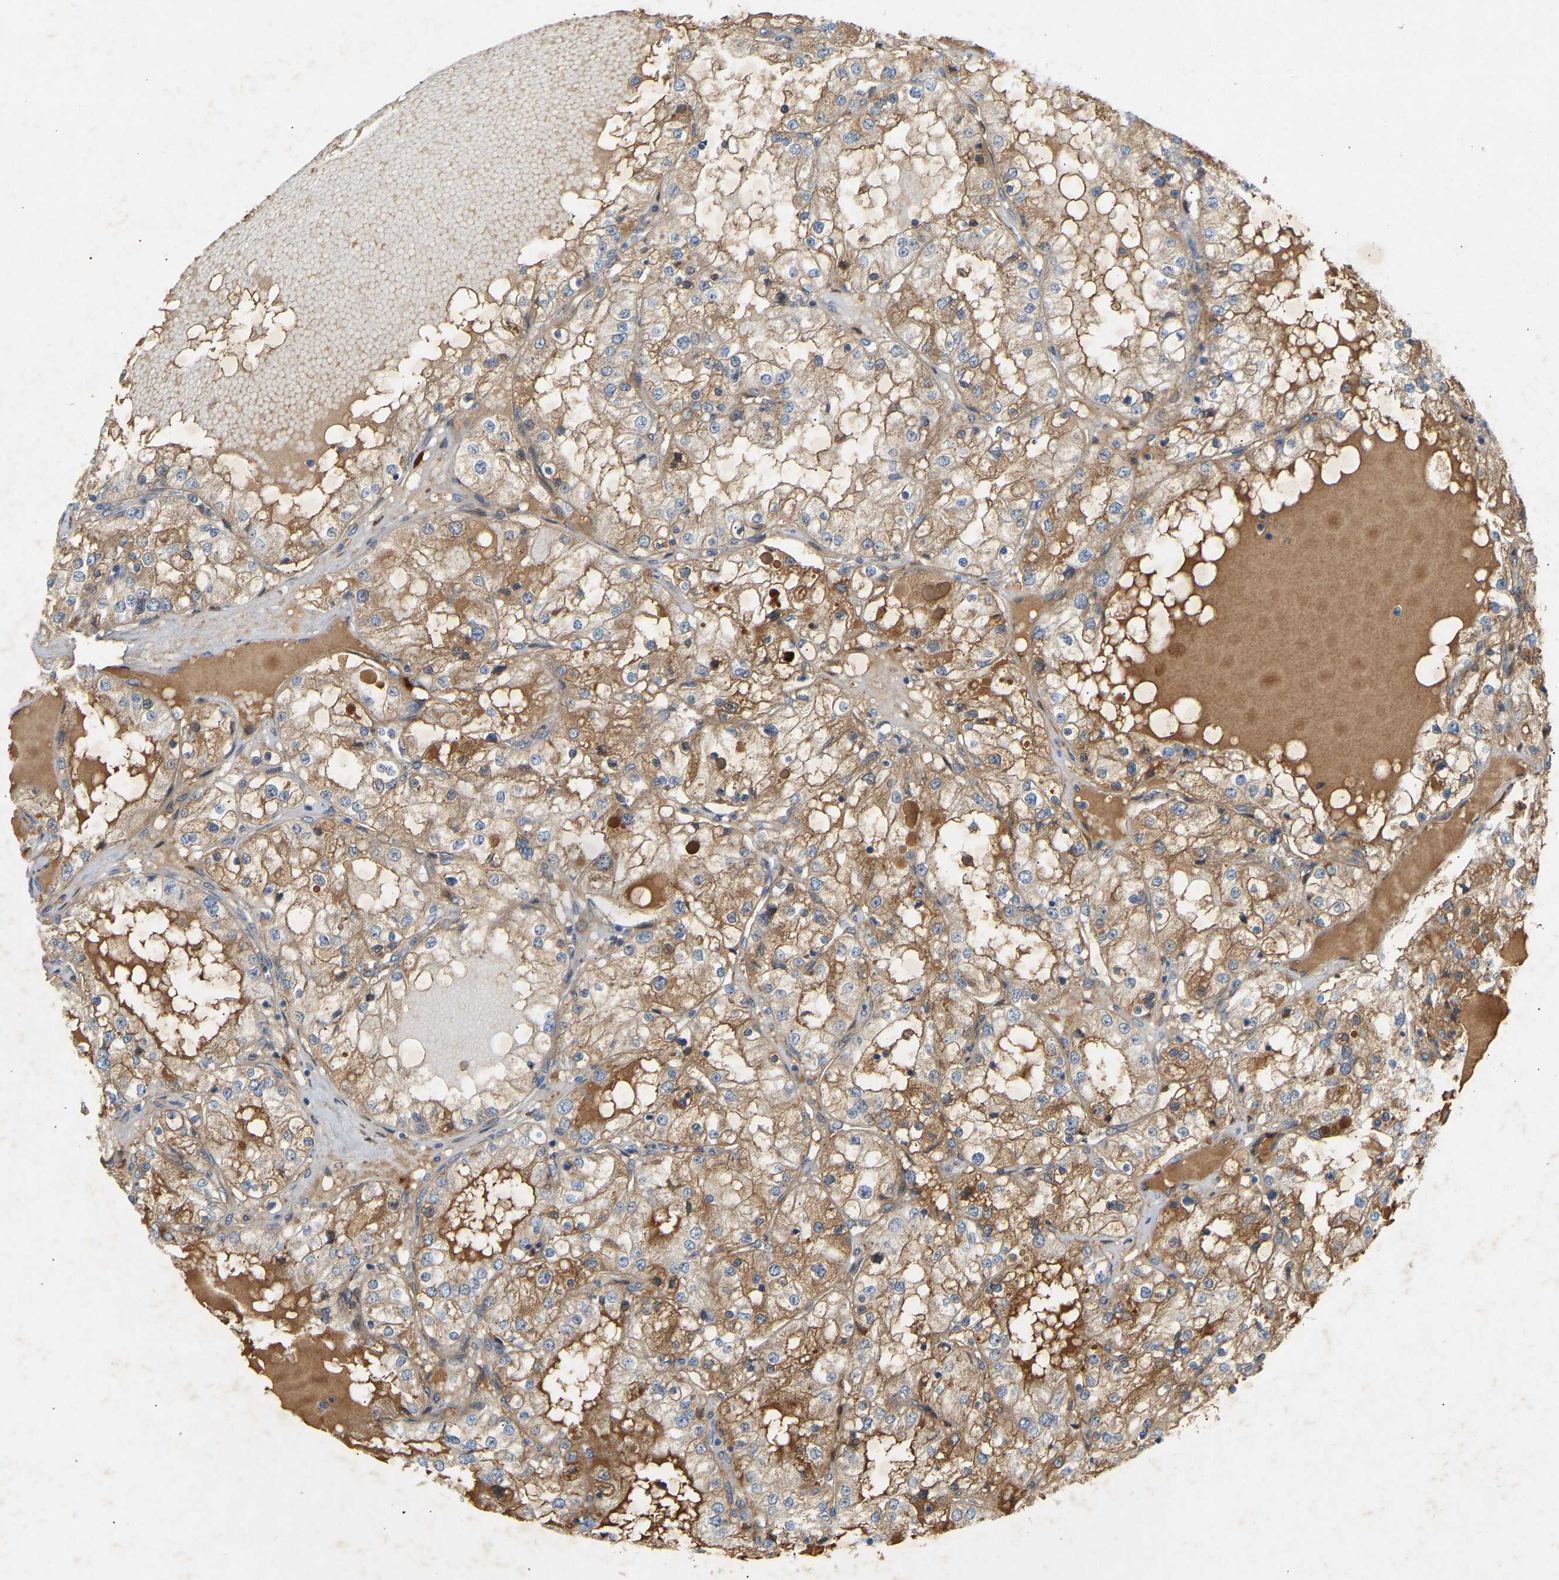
{"staining": {"intensity": "moderate", "quantity": ">75%", "location": "cytoplasmic/membranous"}, "tissue": "renal cancer", "cell_type": "Tumor cells", "image_type": "cancer", "snomed": [{"axis": "morphology", "description": "Adenocarcinoma, NOS"}, {"axis": "topography", "description": "Kidney"}], "caption": "The micrograph reveals a brown stain indicating the presence of a protein in the cytoplasmic/membranous of tumor cells in renal adenocarcinoma.", "gene": "PTCD1", "patient": {"sex": "male", "age": 68}}